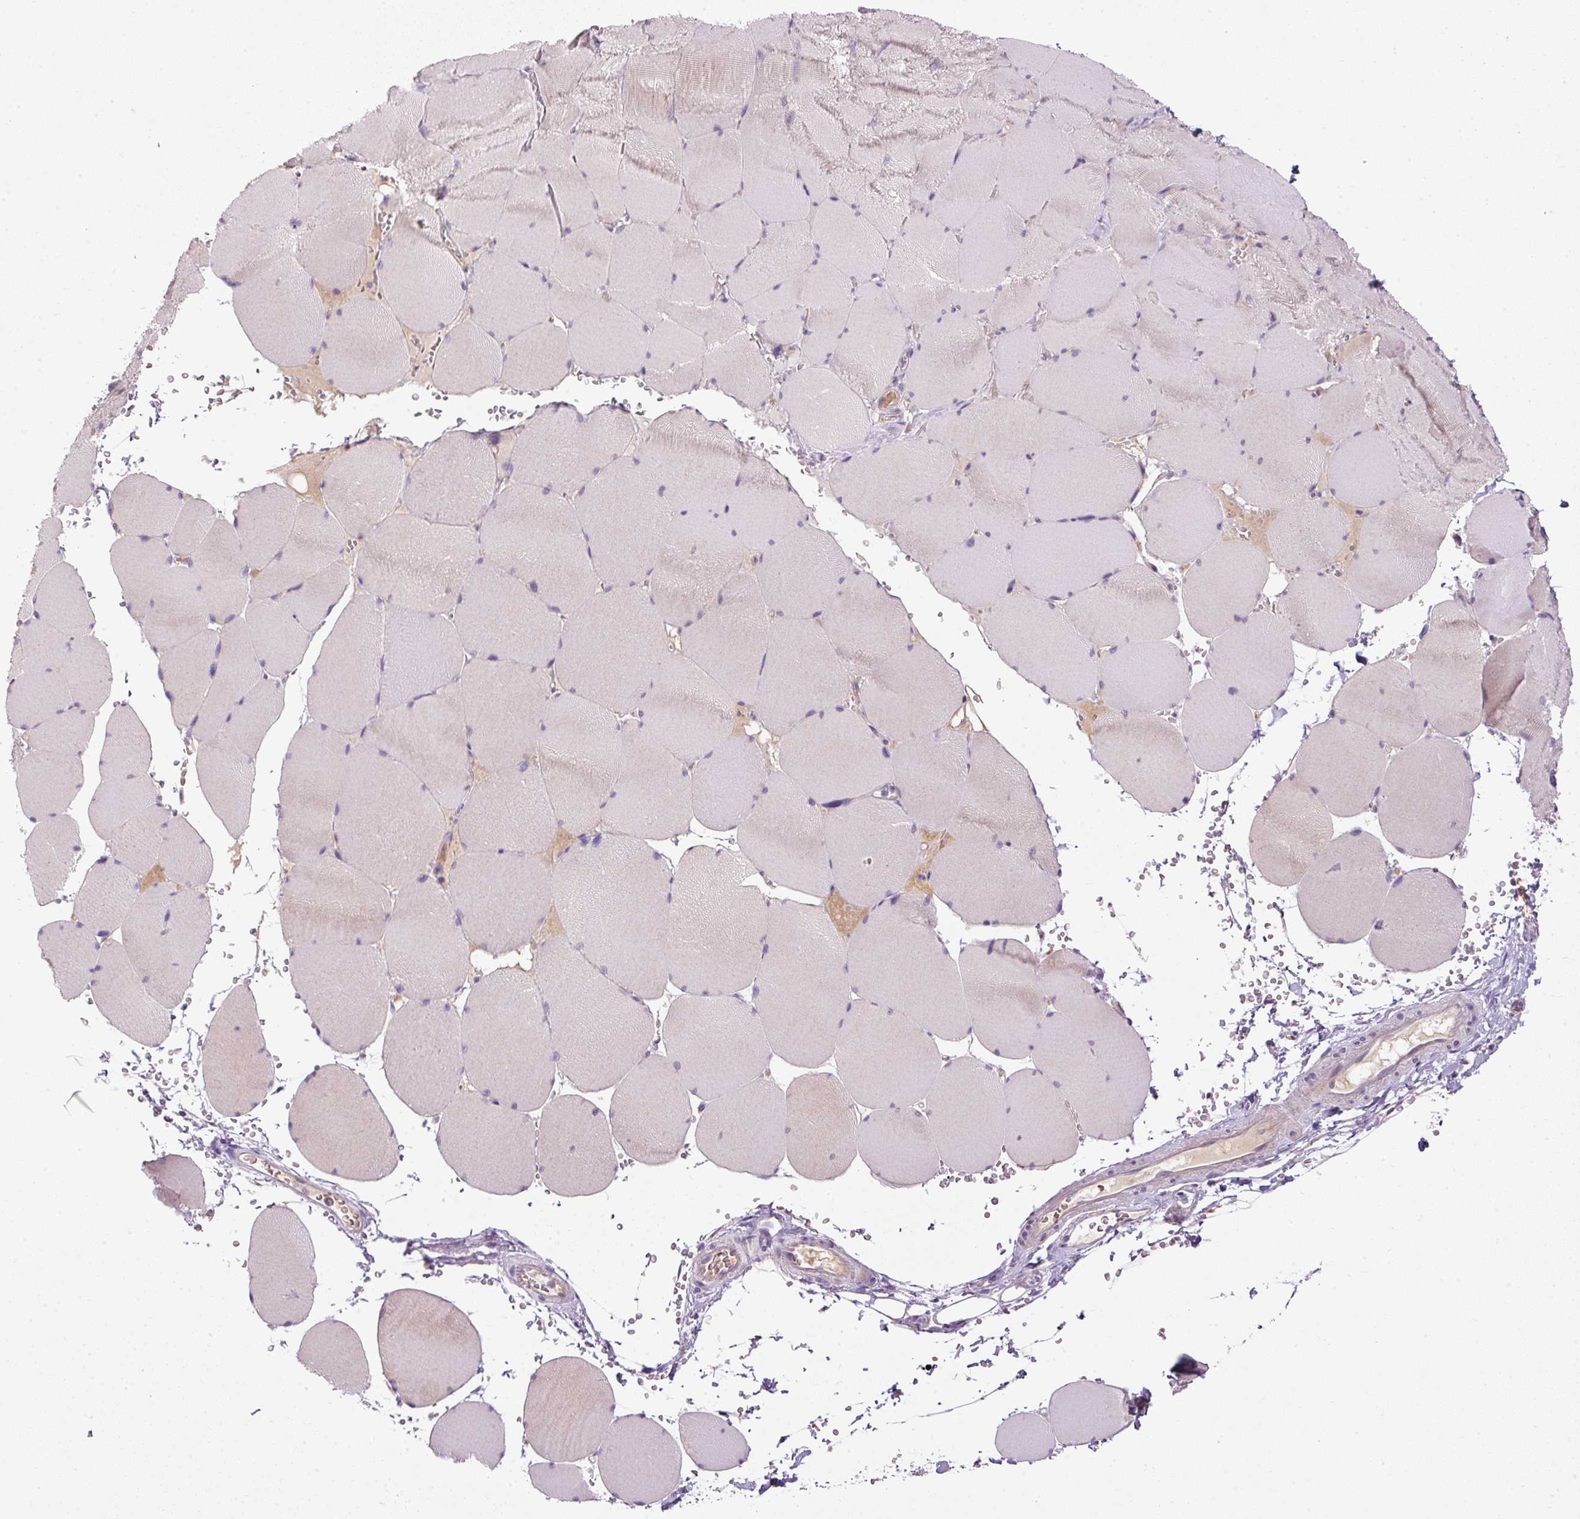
{"staining": {"intensity": "weak", "quantity": "25%-75%", "location": "cytoplasmic/membranous"}, "tissue": "skeletal muscle", "cell_type": "Myocytes", "image_type": "normal", "snomed": [{"axis": "morphology", "description": "Normal tissue, NOS"}, {"axis": "topography", "description": "Skeletal muscle"}, {"axis": "topography", "description": "Head-Neck"}], "caption": "Protein analysis of unremarkable skeletal muscle exhibits weak cytoplasmic/membranous positivity in about 25%-75% of myocytes. (IHC, brightfield microscopy, high magnification).", "gene": "KPNA5", "patient": {"sex": "male", "age": 66}}